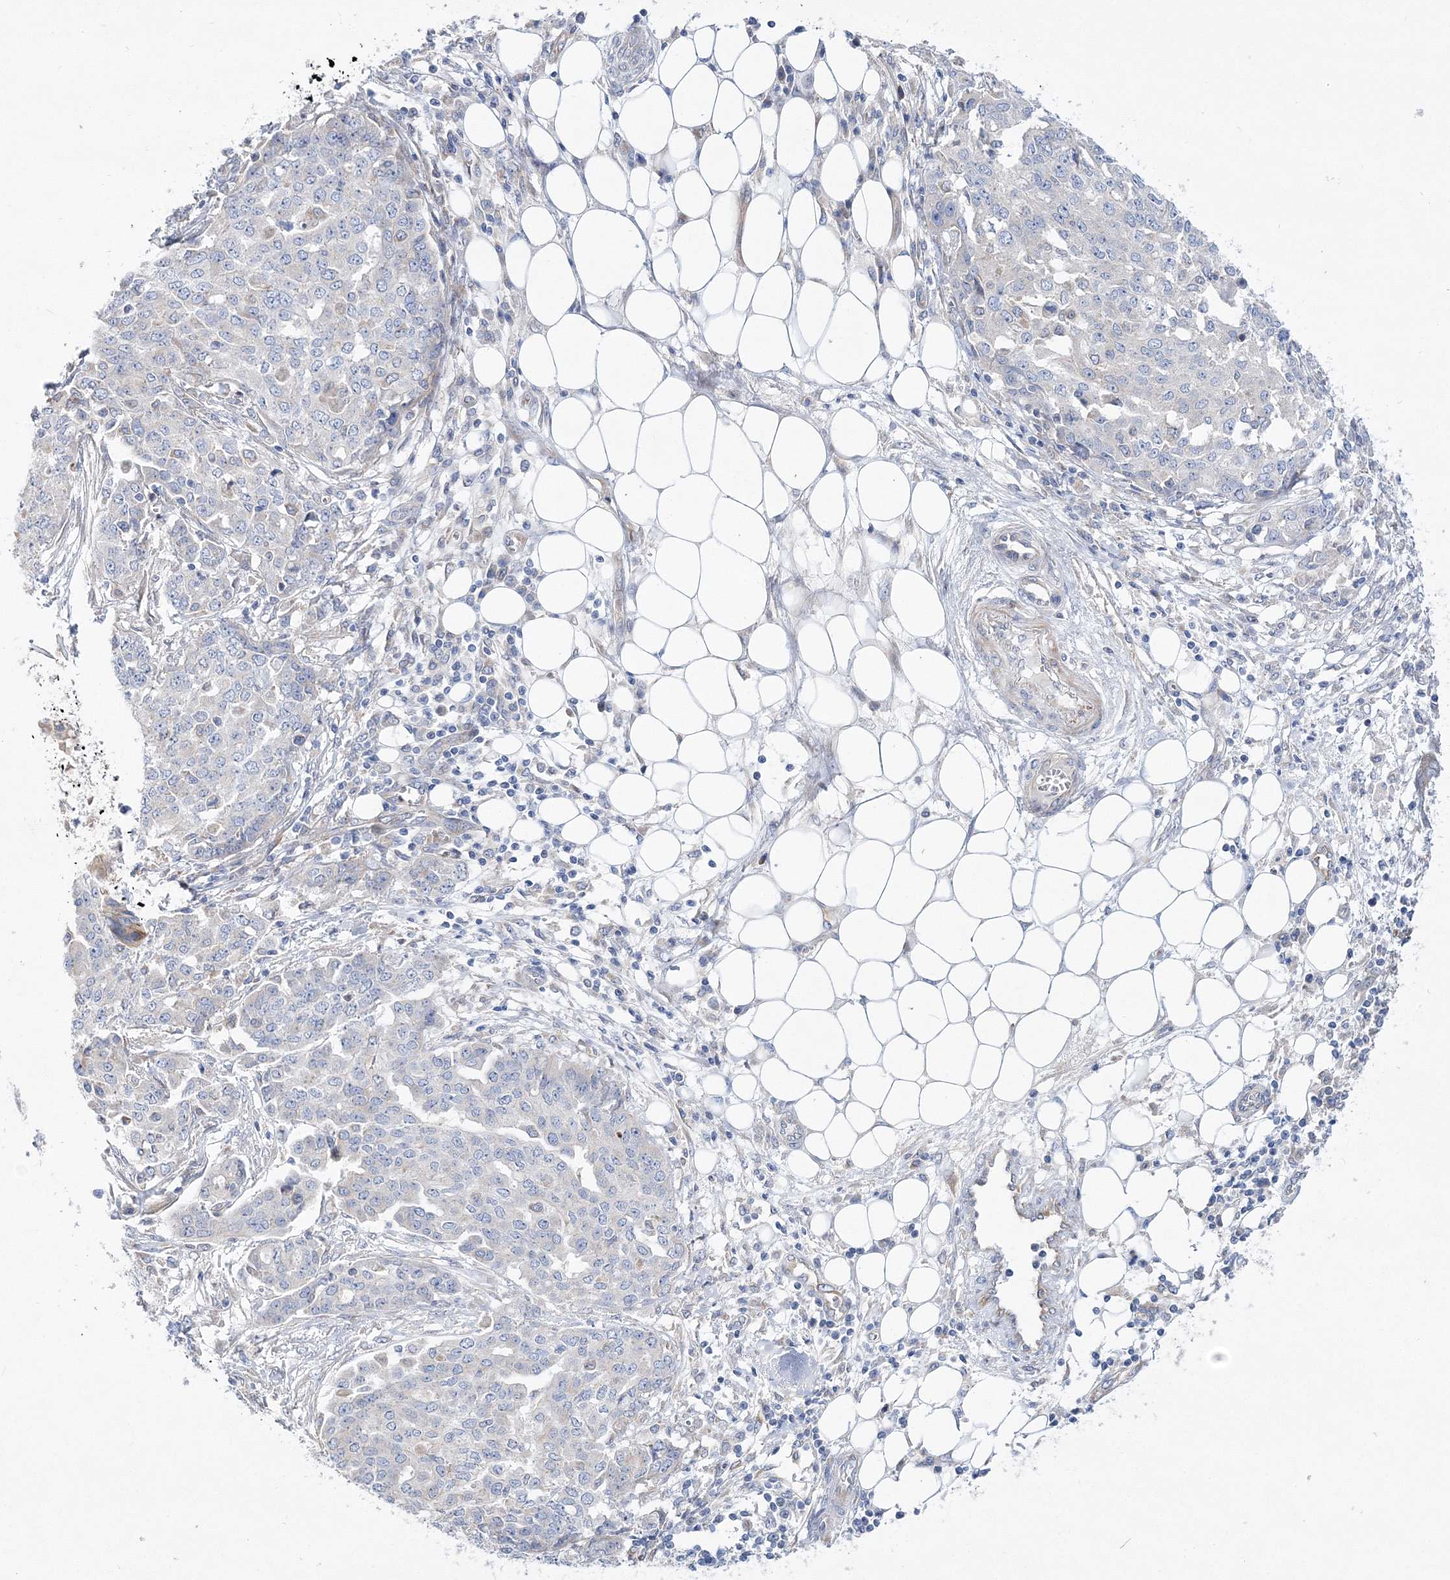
{"staining": {"intensity": "negative", "quantity": "none", "location": "none"}, "tissue": "ovarian cancer", "cell_type": "Tumor cells", "image_type": "cancer", "snomed": [{"axis": "morphology", "description": "Cystadenocarcinoma, serous, NOS"}, {"axis": "topography", "description": "Soft tissue"}, {"axis": "topography", "description": "Ovary"}], "caption": "Tumor cells are negative for brown protein staining in ovarian serous cystadenocarcinoma.", "gene": "ARHGAP32", "patient": {"sex": "female", "age": 57}}